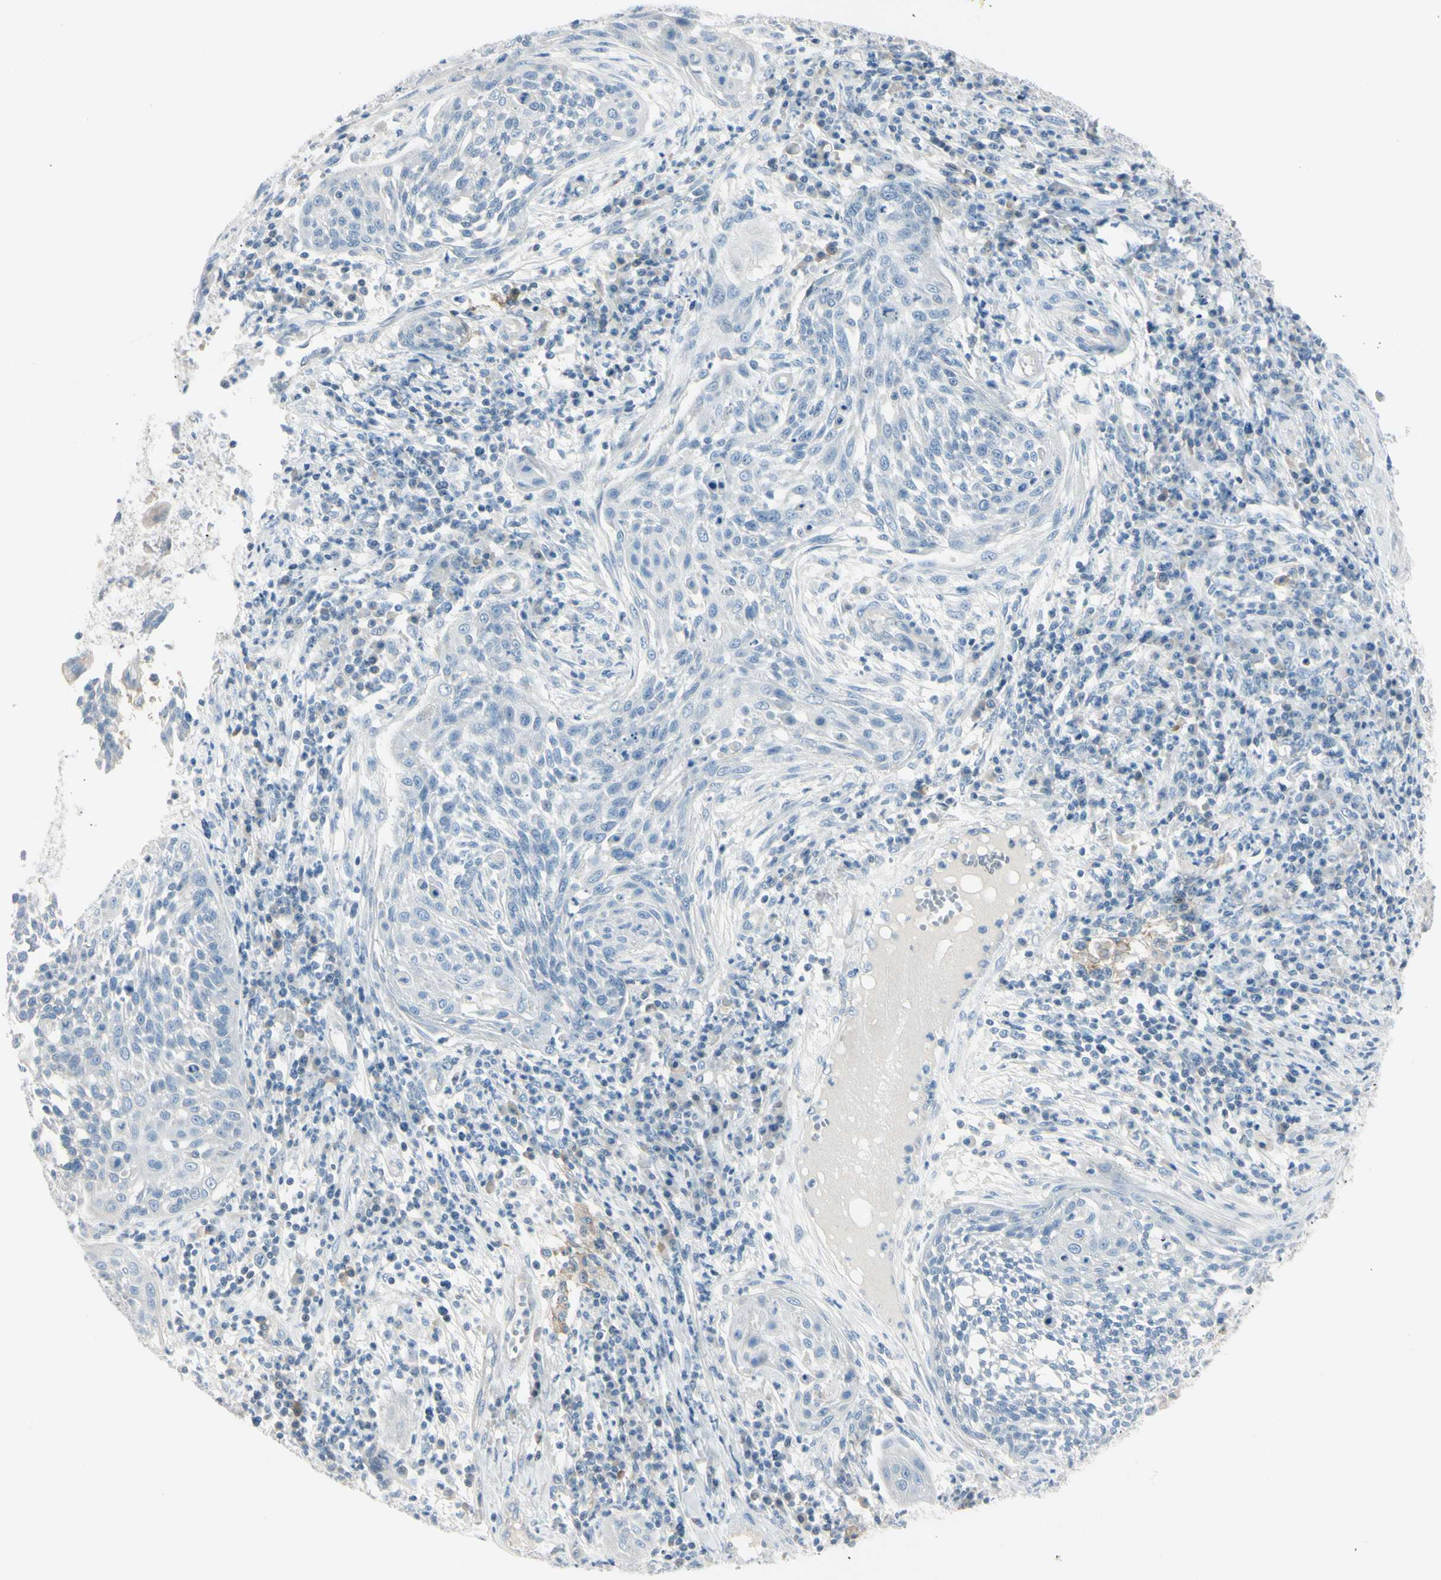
{"staining": {"intensity": "negative", "quantity": "none", "location": "none"}, "tissue": "cervical cancer", "cell_type": "Tumor cells", "image_type": "cancer", "snomed": [{"axis": "morphology", "description": "Squamous cell carcinoma, NOS"}, {"axis": "topography", "description": "Cervix"}], "caption": "The histopathology image reveals no significant expression in tumor cells of cervical cancer (squamous cell carcinoma). (Brightfield microscopy of DAB immunohistochemistry (IHC) at high magnification).", "gene": "ASB9", "patient": {"sex": "female", "age": 34}}